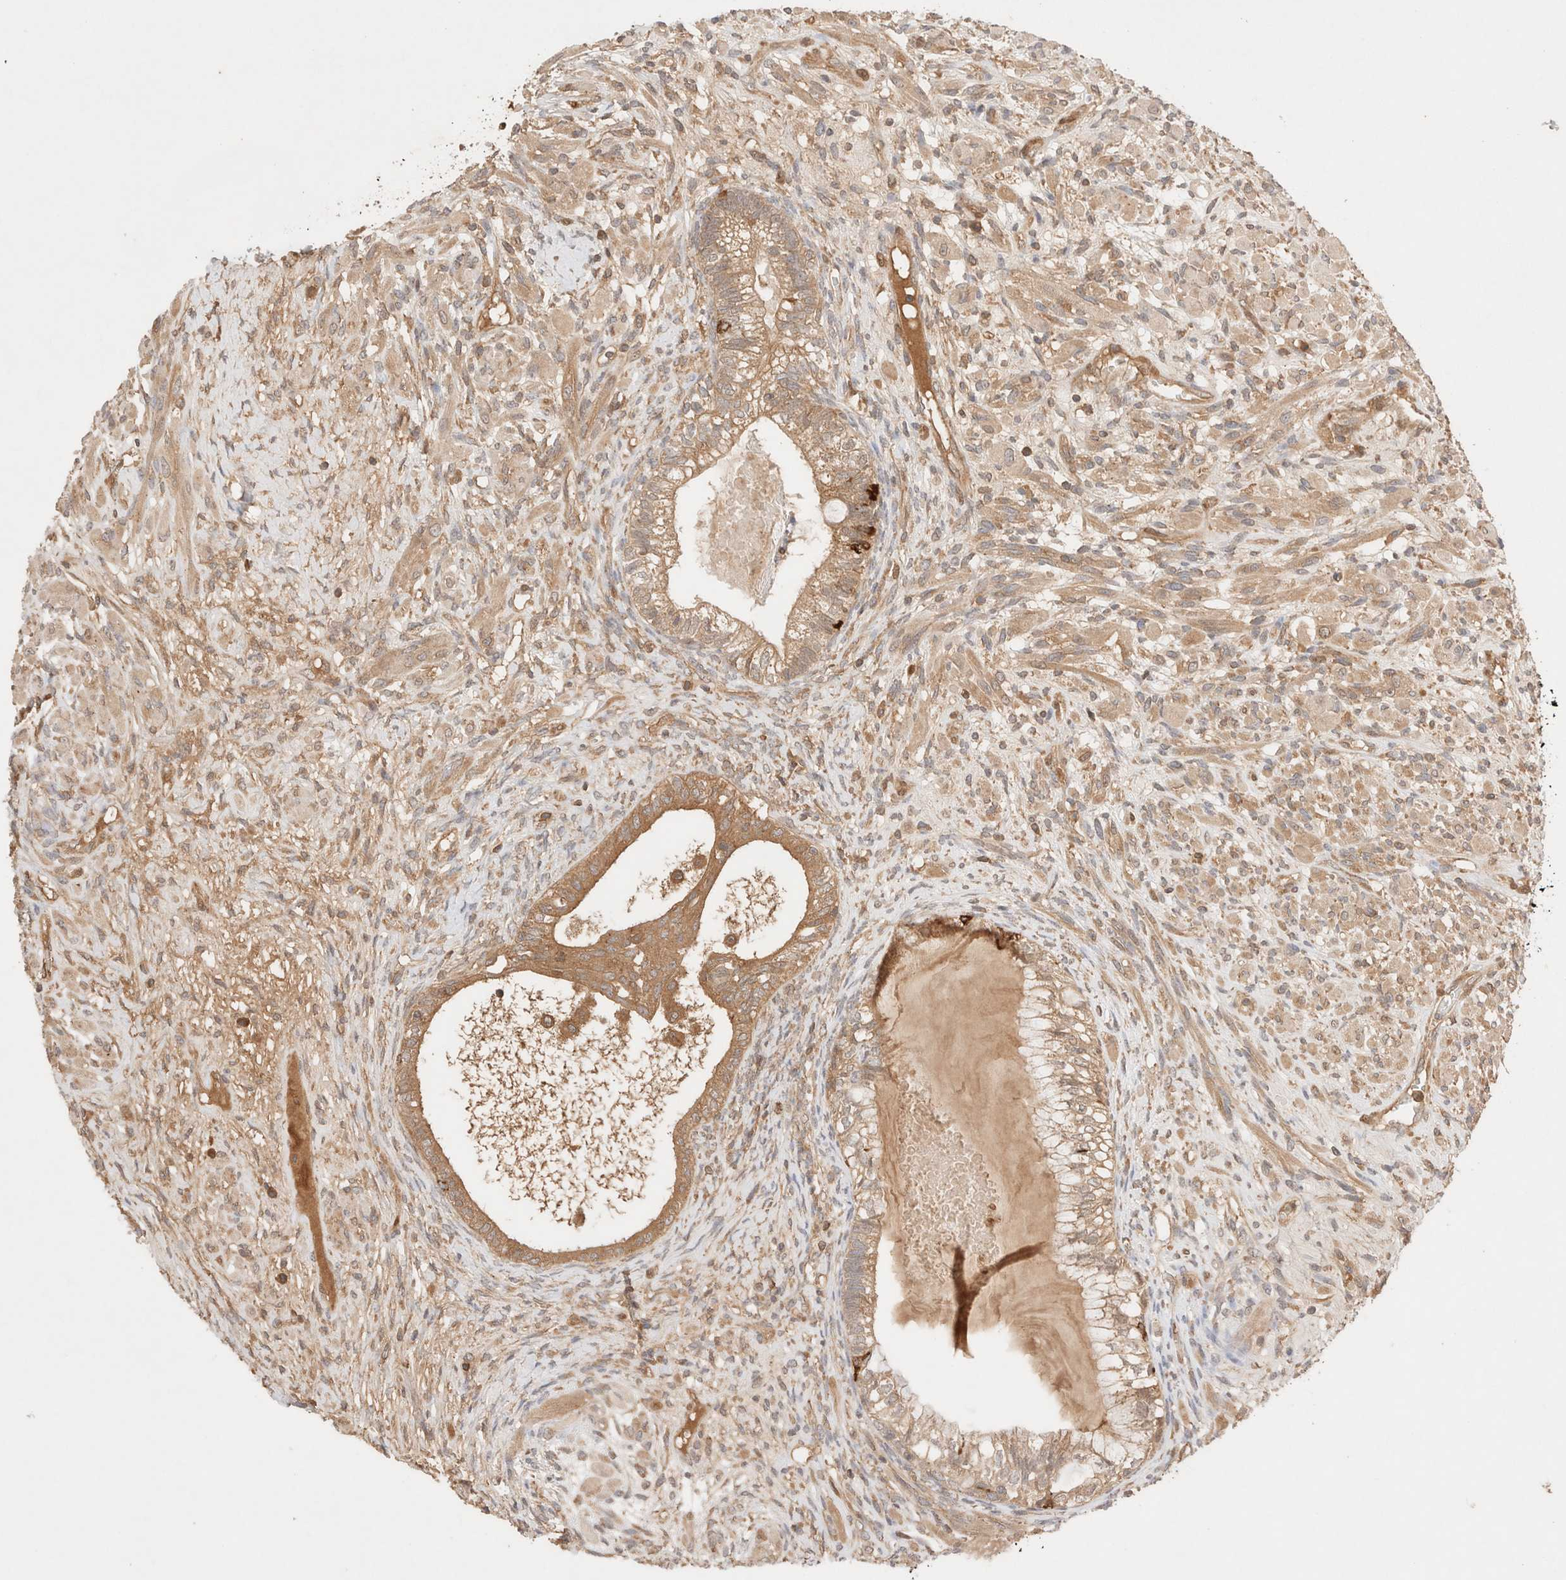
{"staining": {"intensity": "moderate", "quantity": ">75%", "location": "cytoplasmic/membranous"}, "tissue": "testis cancer", "cell_type": "Tumor cells", "image_type": "cancer", "snomed": [{"axis": "morphology", "description": "Seminoma, NOS"}, {"axis": "morphology", "description": "Carcinoma, Embryonal, NOS"}, {"axis": "topography", "description": "Testis"}], "caption": "This photomicrograph reveals testis cancer stained with immunohistochemistry to label a protein in brown. The cytoplasmic/membranous of tumor cells show moderate positivity for the protein. Nuclei are counter-stained blue.", "gene": "CARNMT1", "patient": {"sex": "male", "age": 28}}